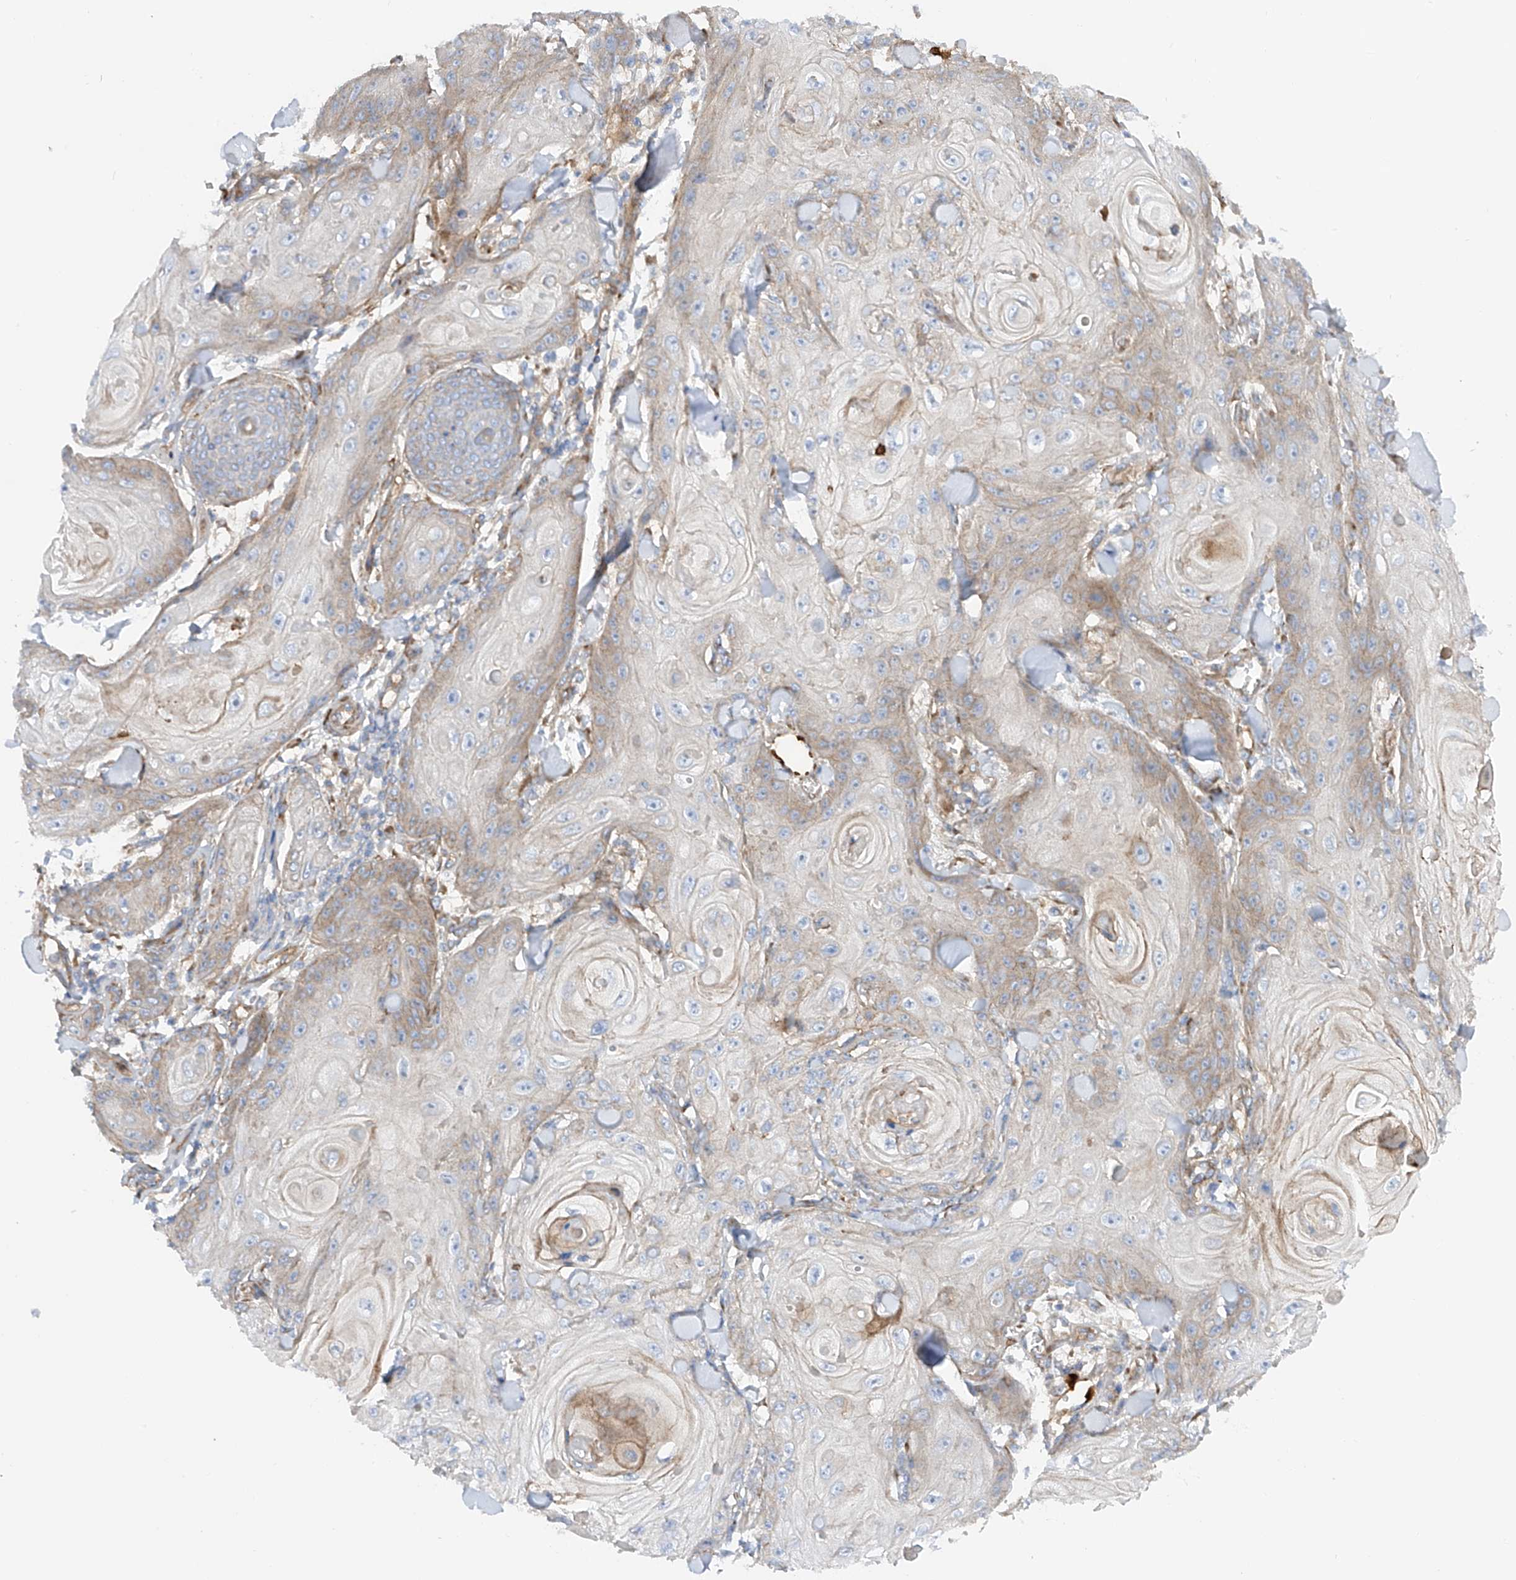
{"staining": {"intensity": "weak", "quantity": "<25%", "location": "cytoplasmic/membranous"}, "tissue": "skin cancer", "cell_type": "Tumor cells", "image_type": "cancer", "snomed": [{"axis": "morphology", "description": "Squamous cell carcinoma, NOS"}, {"axis": "topography", "description": "Skin"}], "caption": "Photomicrograph shows no significant protein positivity in tumor cells of skin cancer.", "gene": "LCA5", "patient": {"sex": "male", "age": 74}}